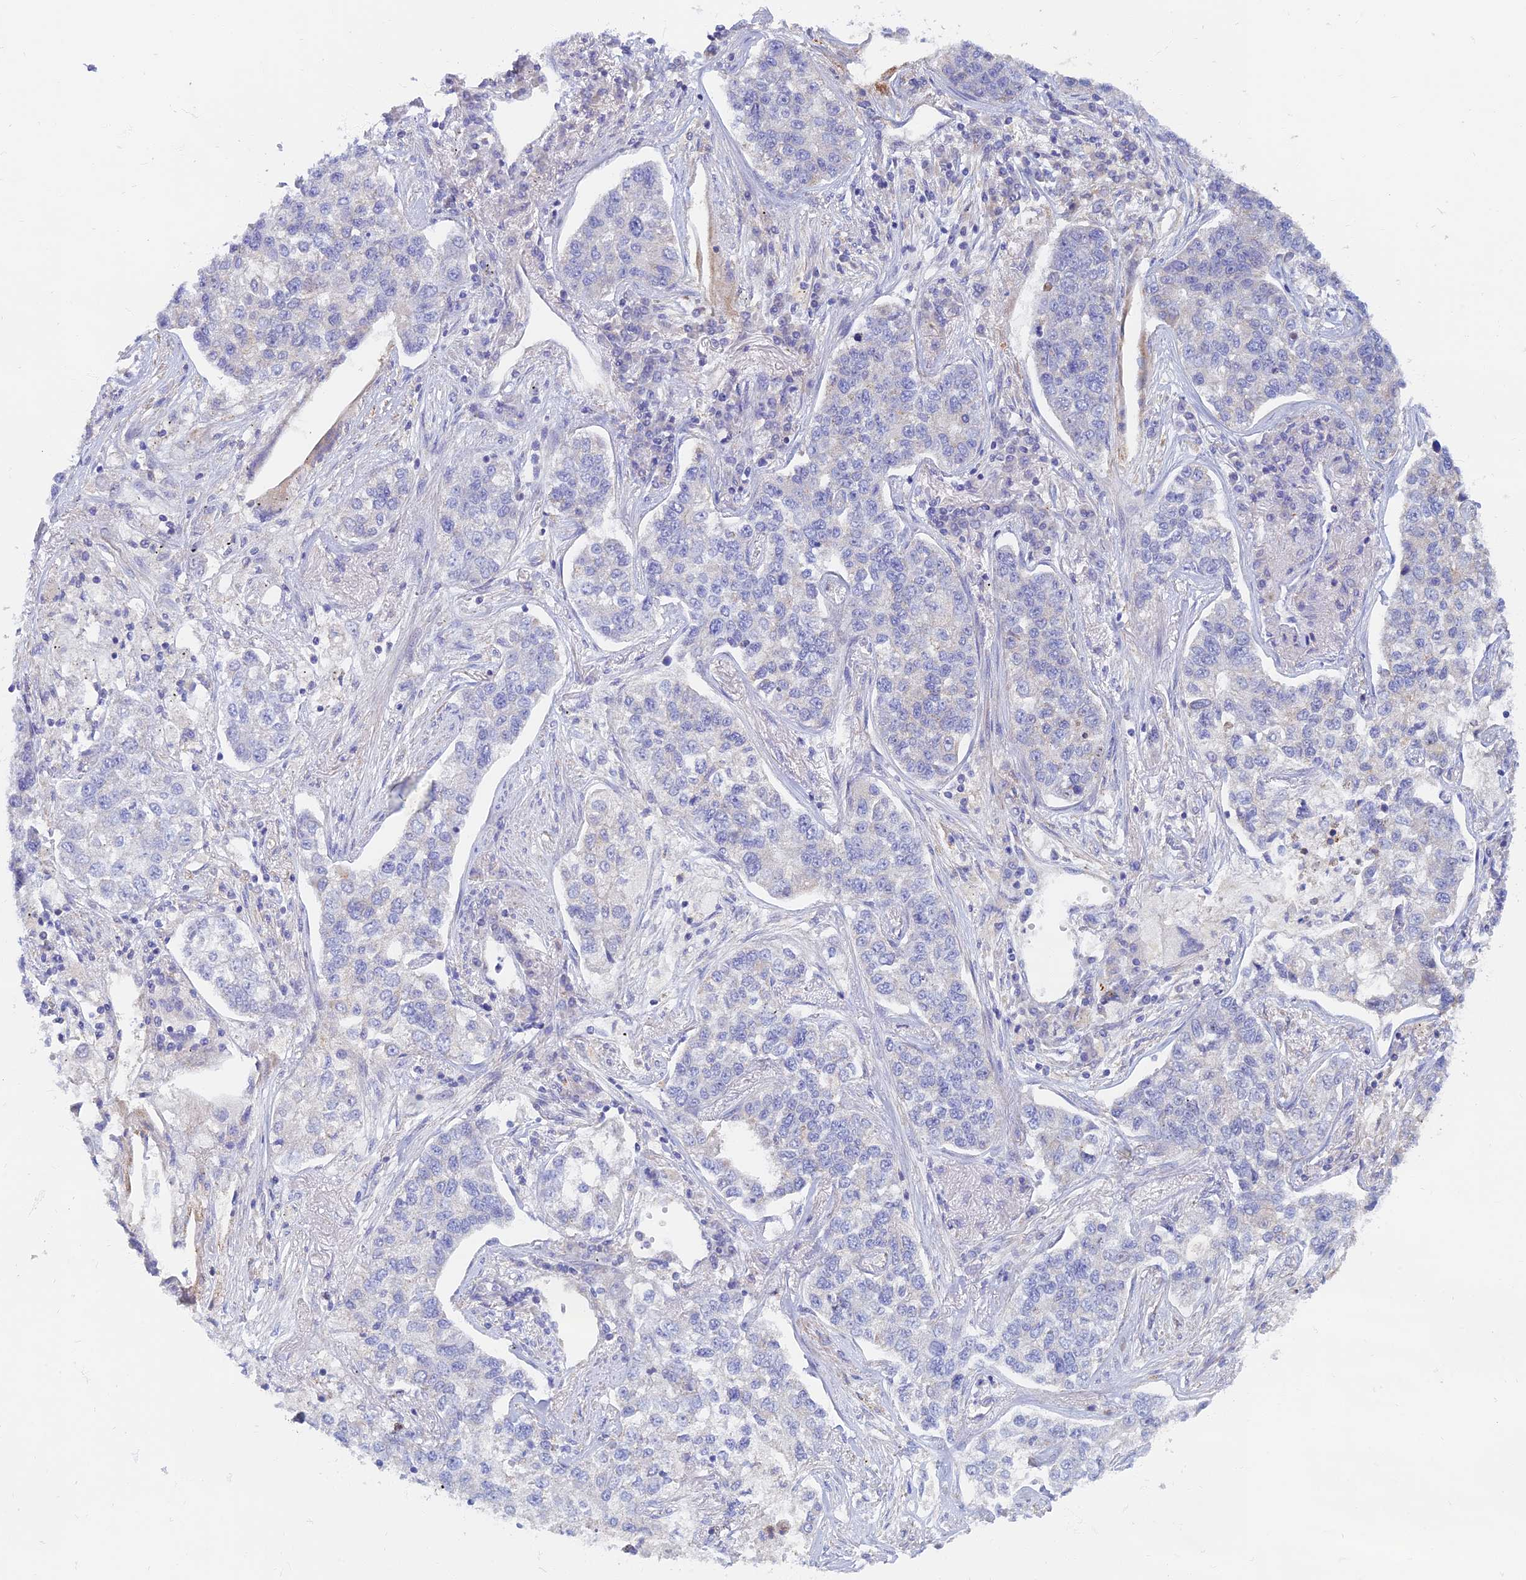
{"staining": {"intensity": "negative", "quantity": "none", "location": "none"}, "tissue": "lung cancer", "cell_type": "Tumor cells", "image_type": "cancer", "snomed": [{"axis": "morphology", "description": "Adenocarcinoma, NOS"}, {"axis": "topography", "description": "Lung"}], "caption": "IHC of human lung adenocarcinoma reveals no expression in tumor cells.", "gene": "TMEM44", "patient": {"sex": "male", "age": 49}}